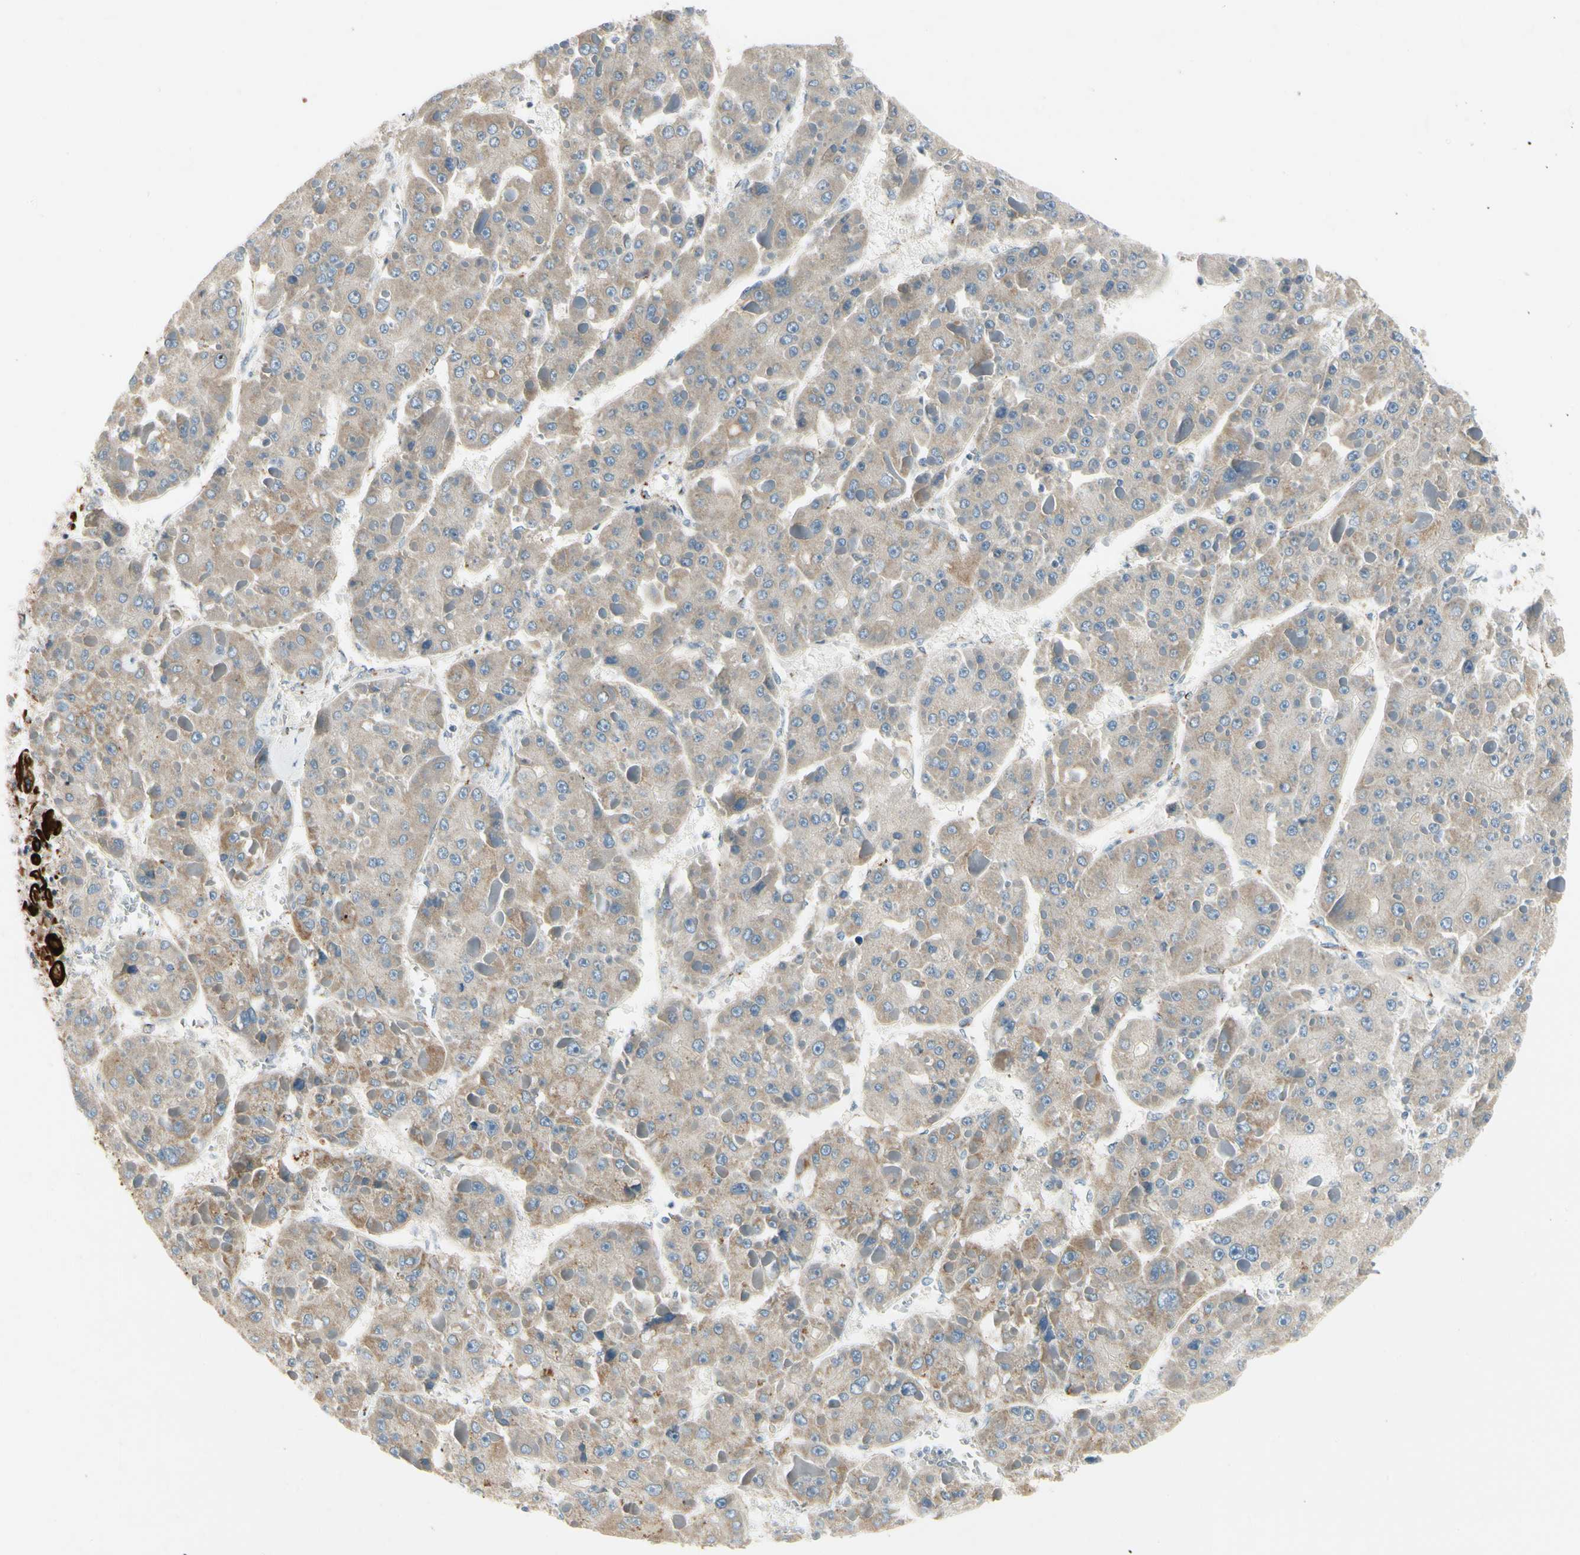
{"staining": {"intensity": "weak", "quantity": "25%-75%", "location": "cytoplasmic/membranous"}, "tissue": "liver cancer", "cell_type": "Tumor cells", "image_type": "cancer", "snomed": [{"axis": "morphology", "description": "Carcinoma, Hepatocellular, NOS"}, {"axis": "topography", "description": "Liver"}], "caption": "DAB immunohistochemical staining of liver cancer (hepatocellular carcinoma) reveals weak cytoplasmic/membranous protein positivity in about 25%-75% of tumor cells.", "gene": "MANSC1", "patient": {"sex": "female", "age": 73}}